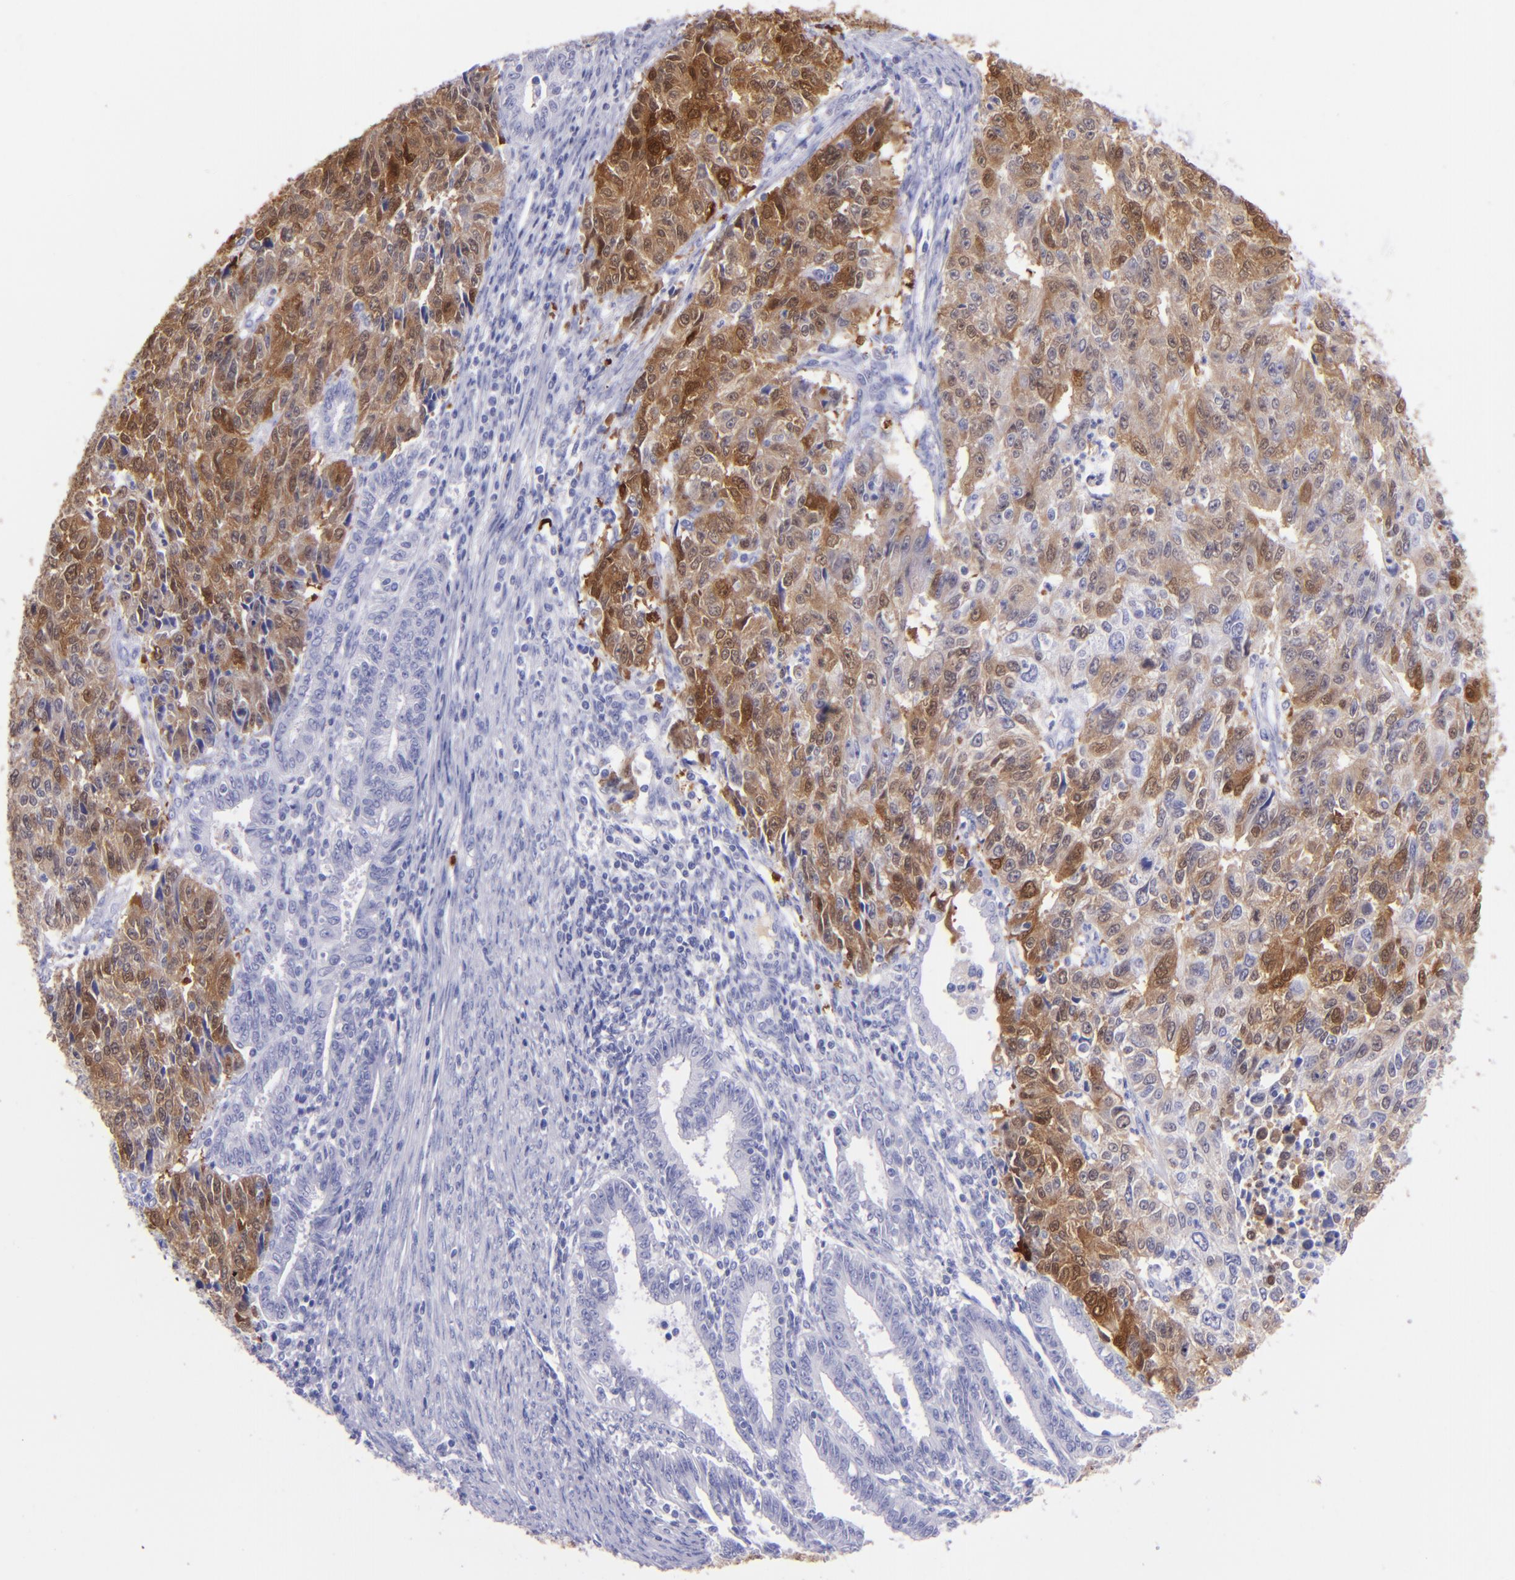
{"staining": {"intensity": "moderate", "quantity": "25%-75%", "location": "cytoplasmic/membranous"}, "tissue": "endometrial cancer", "cell_type": "Tumor cells", "image_type": "cancer", "snomed": [{"axis": "morphology", "description": "Adenocarcinoma, NOS"}, {"axis": "topography", "description": "Endometrium"}], "caption": "A high-resolution image shows immunohistochemistry staining of endometrial adenocarcinoma, which demonstrates moderate cytoplasmic/membranous staining in approximately 25%-75% of tumor cells.", "gene": "UCHL1", "patient": {"sex": "female", "age": 42}}